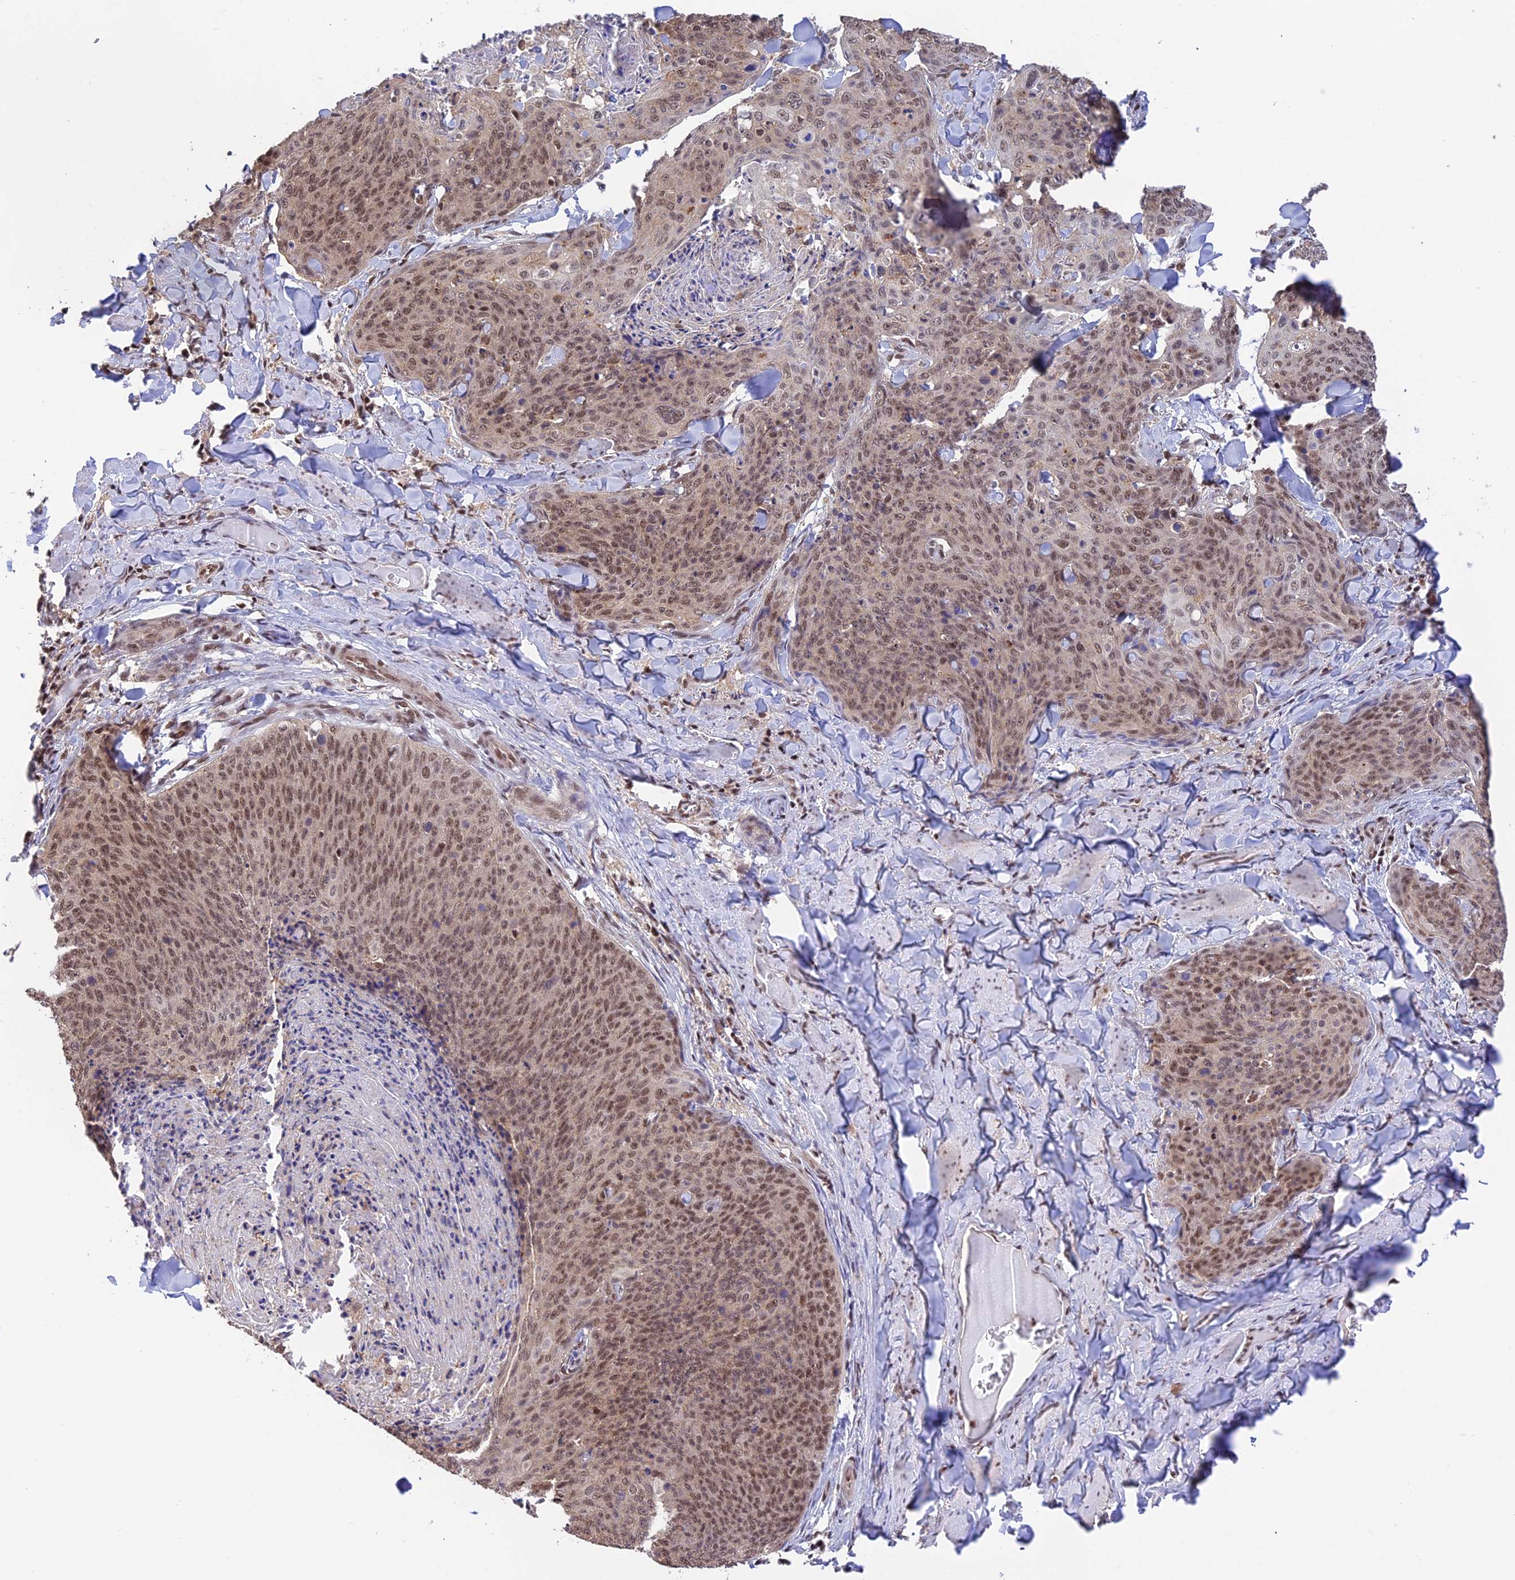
{"staining": {"intensity": "moderate", "quantity": ">75%", "location": "nuclear"}, "tissue": "skin cancer", "cell_type": "Tumor cells", "image_type": "cancer", "snomed": [{"axis": "morphology", "description": "Squamous cell carcinoma, NOS"}, {"axis": "topography", "description": "Skin"}, {"axis": "topography", "description": "Vulva"}], "caption": "Immunohistochemistry image of neoplastic tissue: skin squamous cell carcinoma stained using immunohistochemistry (IHC) exhibits medium levels of moderate protein expression localized specifically in the nuclear of tumor cells, appearing as a nuclear brown color.", "gene": "THAP11", "patient": {"sex": "female", "age": 85}}